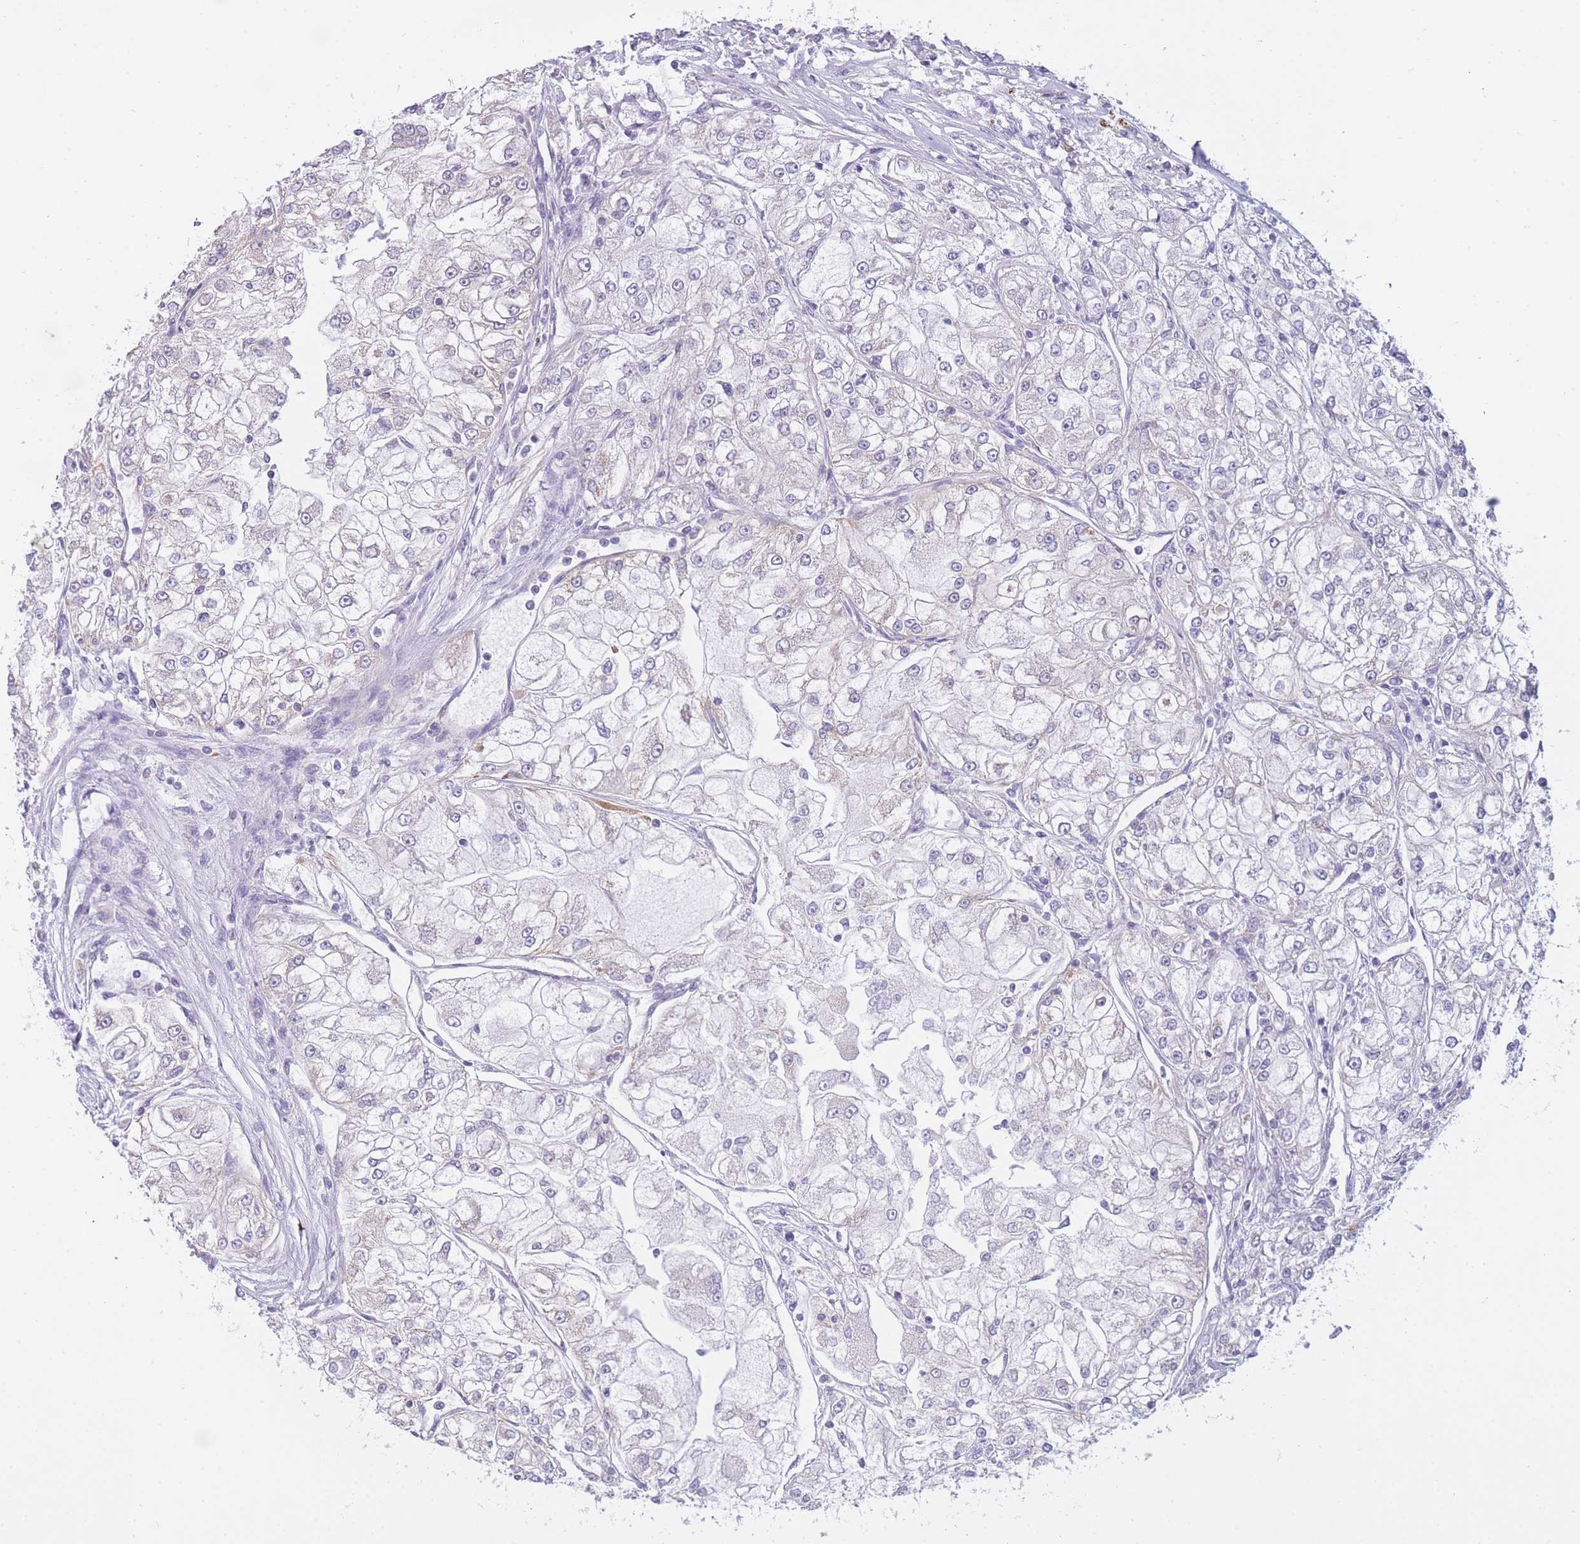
{"staining": {"intensity": "negative", "quantity": "none", "location": "none"}, "tissue": "renal cancer", "cell_type": "Tumor cells", "image_type": "cancer", "snomed": [{"axis": "morphology", "description": "Adenocarcinoma, NOS"}, {"axis": "topography", "description": "Kidney"}], "caption": "There is no significant staining in tumor cells of renal cancer.", "gene": "FRAT2", "patient": {"sex": "female", "age": 72}}